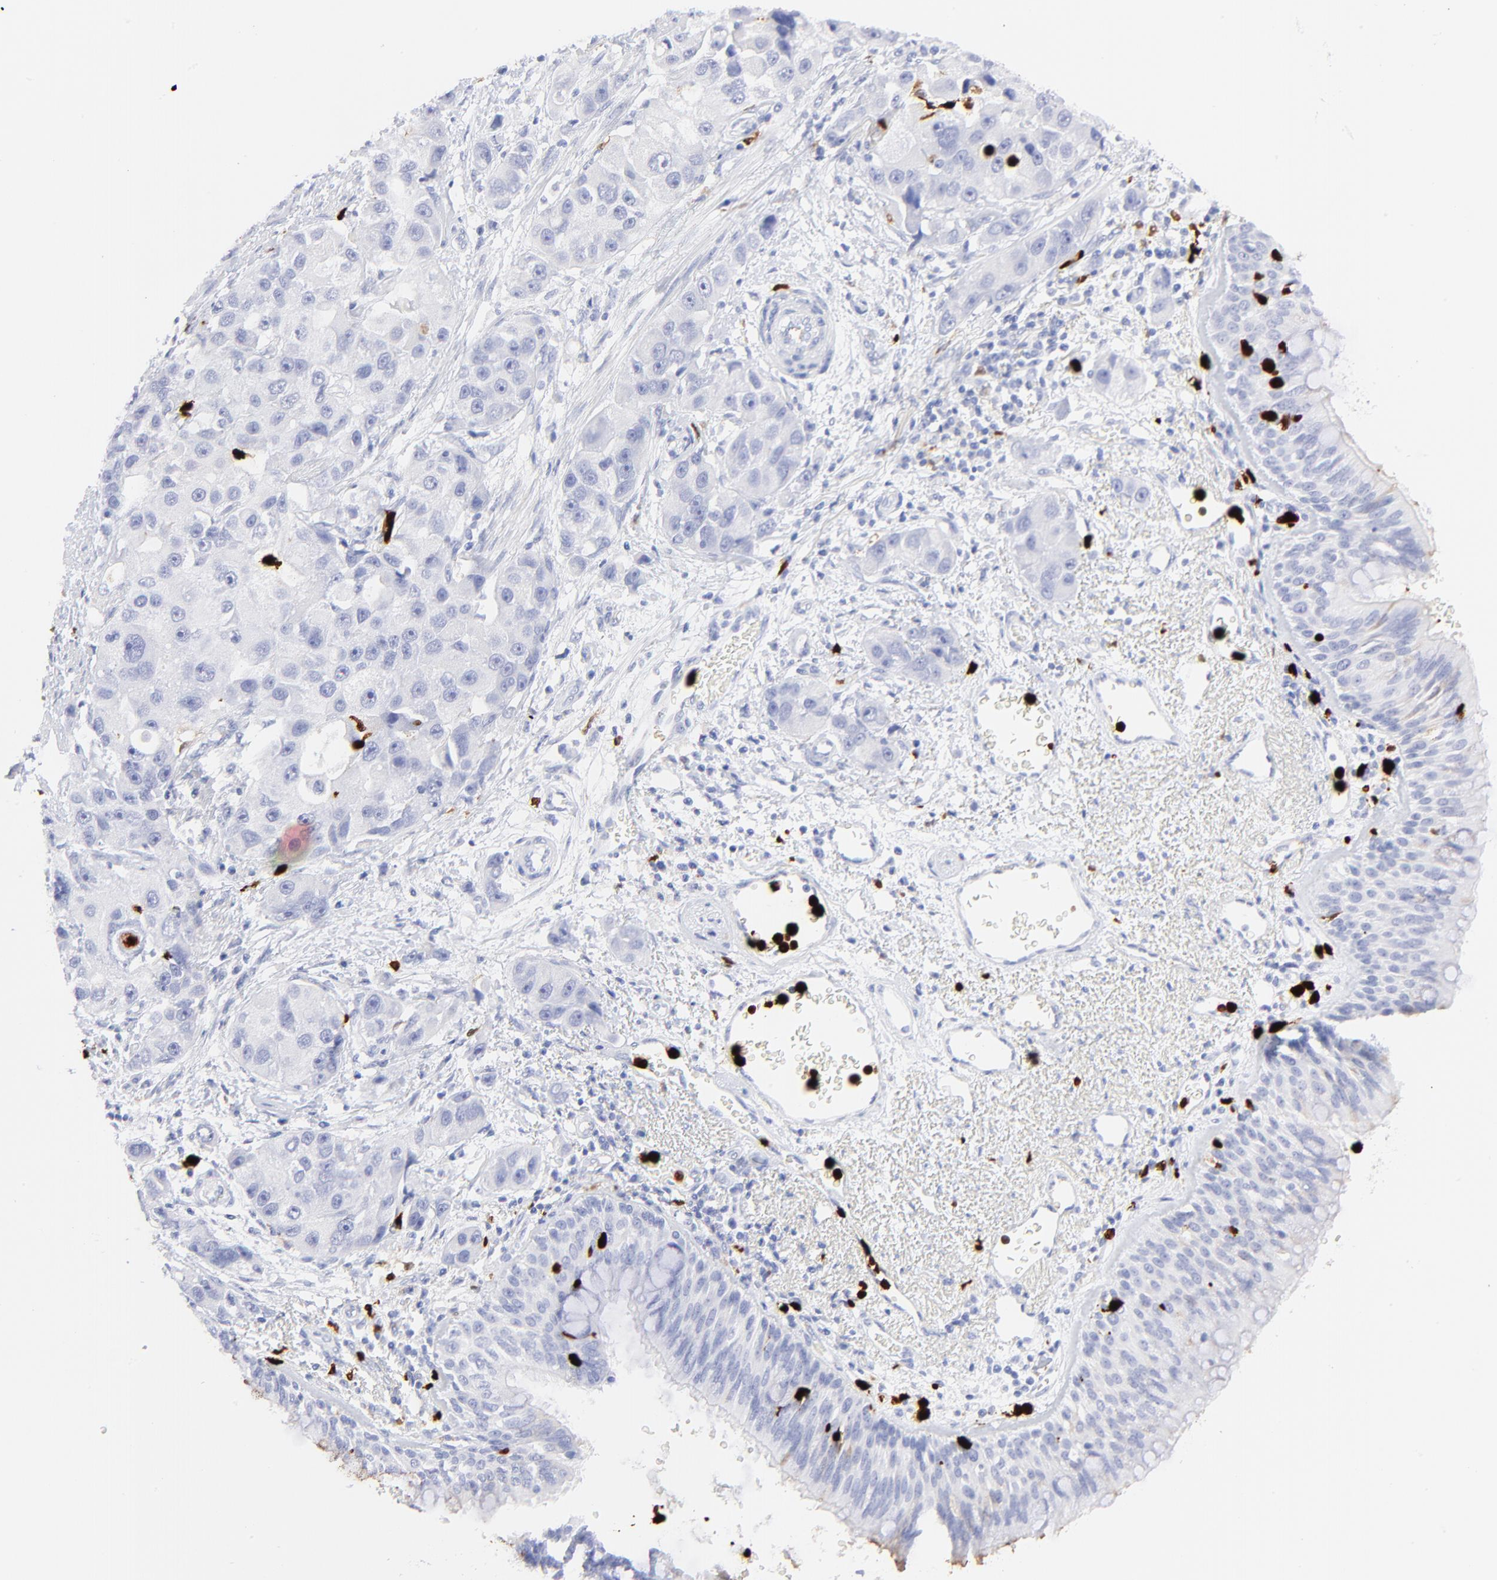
{"staining": {"intensity": "negative", "quantity": "none", "location": "none"}, "tissue": "bronchus", "cell_type": "Respiratory epithelial cells", "image_type": "normal", "snomed": [{"axis": "morphology", "description": "Normal tissue, NOS"}, {"axis": "morphology", "description": "Adenocarcinoma, NOS"}, {"axis": "morphology", "description": "Adenocarcinoma, metastatic, NOS"}, {"axis": "topography", "description": "Lymph node"}, {"axis": "topography", "description": "Bronchus"}, {"axis": "topography", "description": "Lung"}], "caption": "High magnification brightfield microscopy of normal bronchus stained with DAB (brown) and counterstained with hematoxylin (blue): respiratory epithelial cells show no significant expression. (DAB (3,3'-diaminobenzidine) IHC with hematoxylin counter stain).", "gene": "S100A12", "patient": {"sex": "female", "age": 54}}